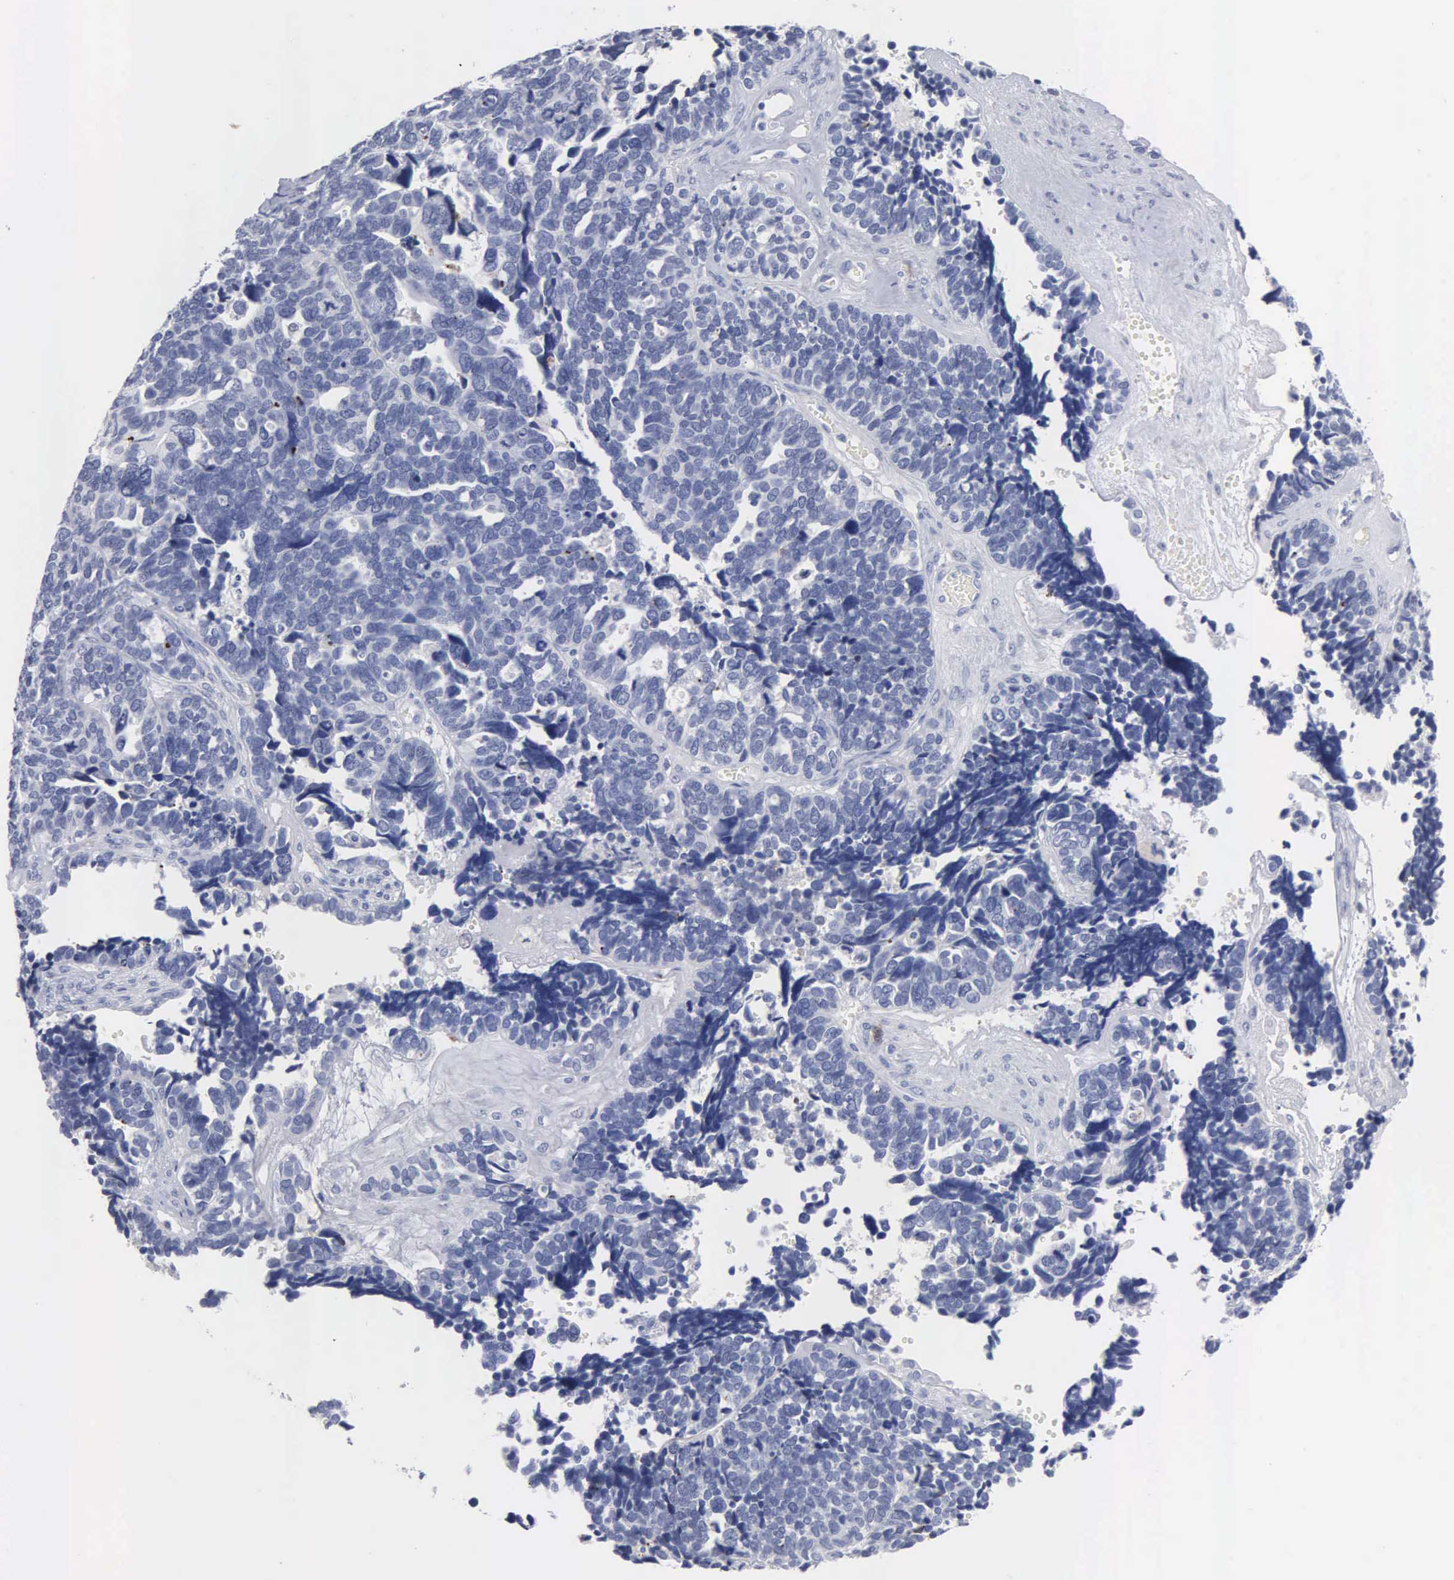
{"staining": {"intensity": "negative", "quantity": "none", "location": "none"}, "tissue": "ovarian cancer", "cell_type": "Tumor cells", "image_type": "cancer", "snomed": [{"axis": "morphology", "description": "Cystadenocarcinoma, serous, NOS"}, {"axis": "topography", "description": "Ovary"}], "caption": "An image of human ovarian cancer (serous cystadenocarcinoma) is negative for staining in tumor cells.", "gene": "ASPHD2", "patient": {"sex": "female", "age": 77}}